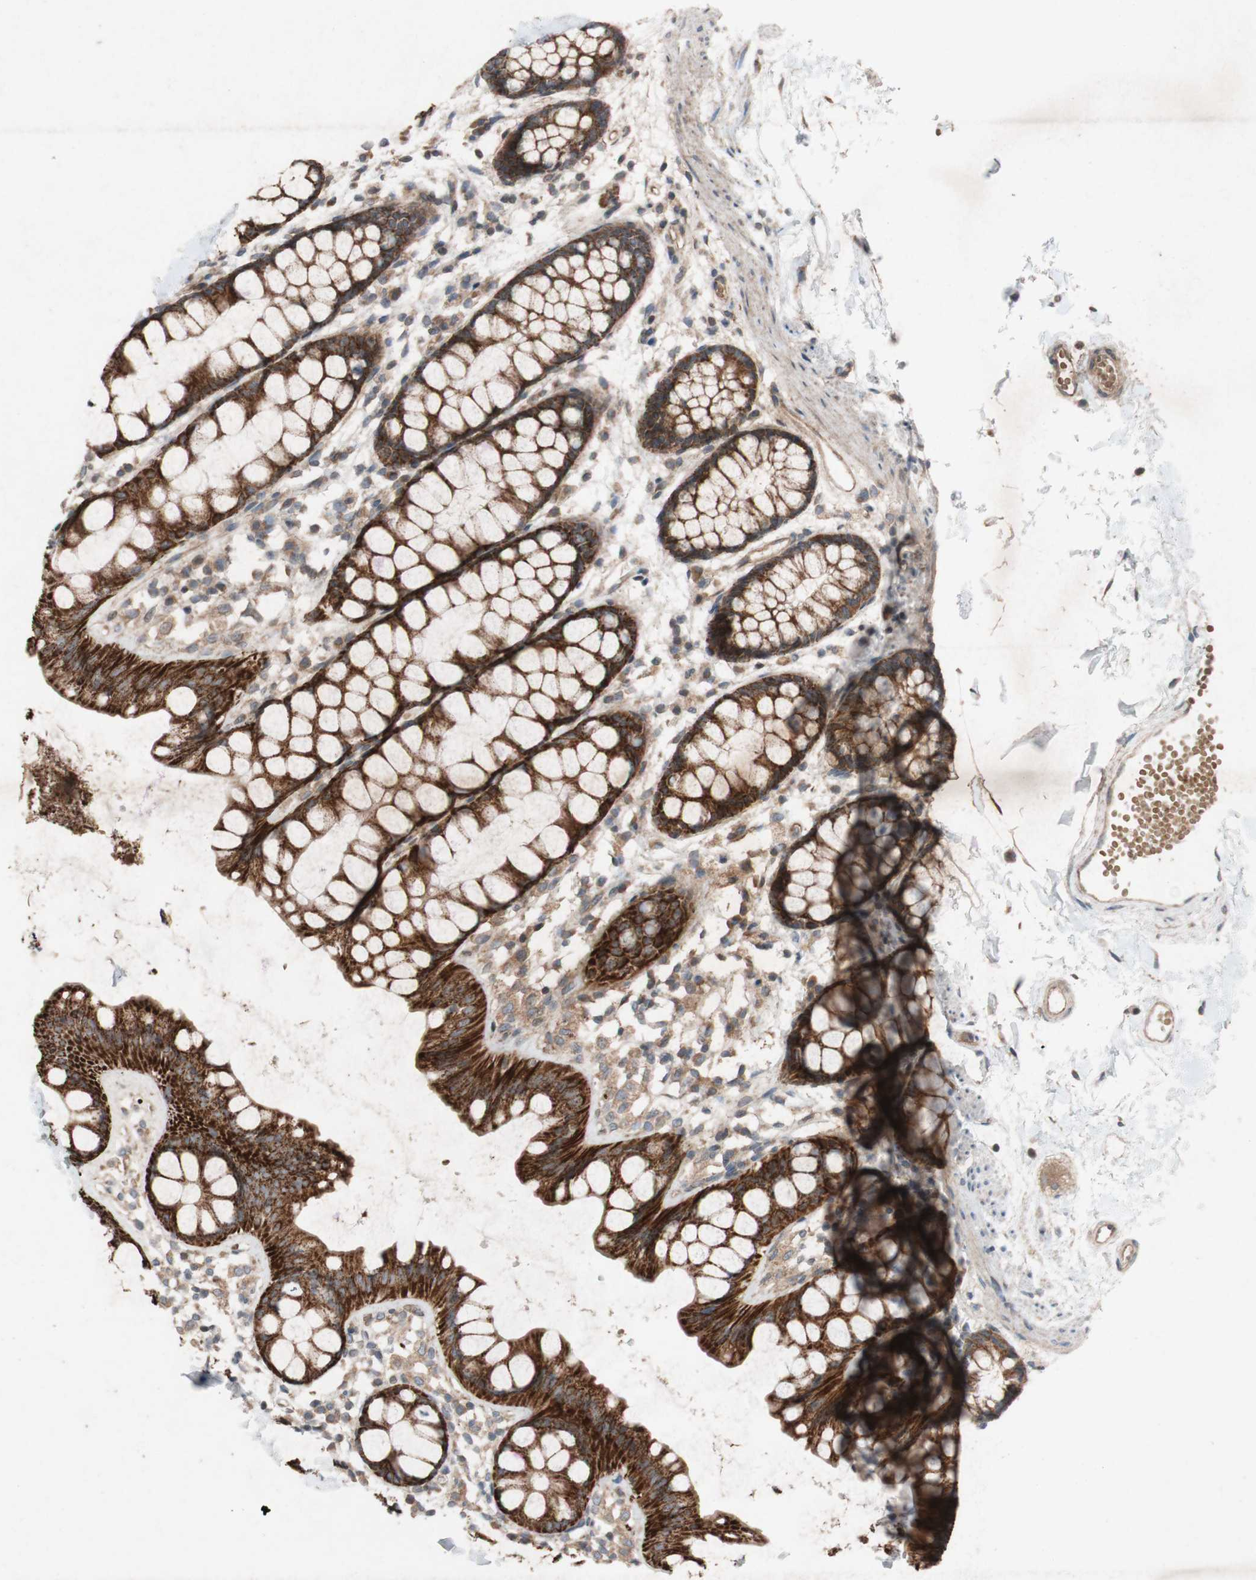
{"staining": {"intensity": "strong", "quantity": ">75%", "location": "cytoplasmic/membranous"}, "tissue": "rectum", "cell_type": "Glandular cells", "image_type": "normal", "snomed": [{"axis": "morphology", "description": "Normal tissue, NOS"}, {"axis": "topography", "description": "Rectum"}], "caption": "Immunohistochemical staining of normal human rectum reveals >75% levels of strong cytoplasmic/membranous protein positivity in approximately >75% of glandular cells.", "gene": "TST", "patient": {"sex": "female", "age": 66}}